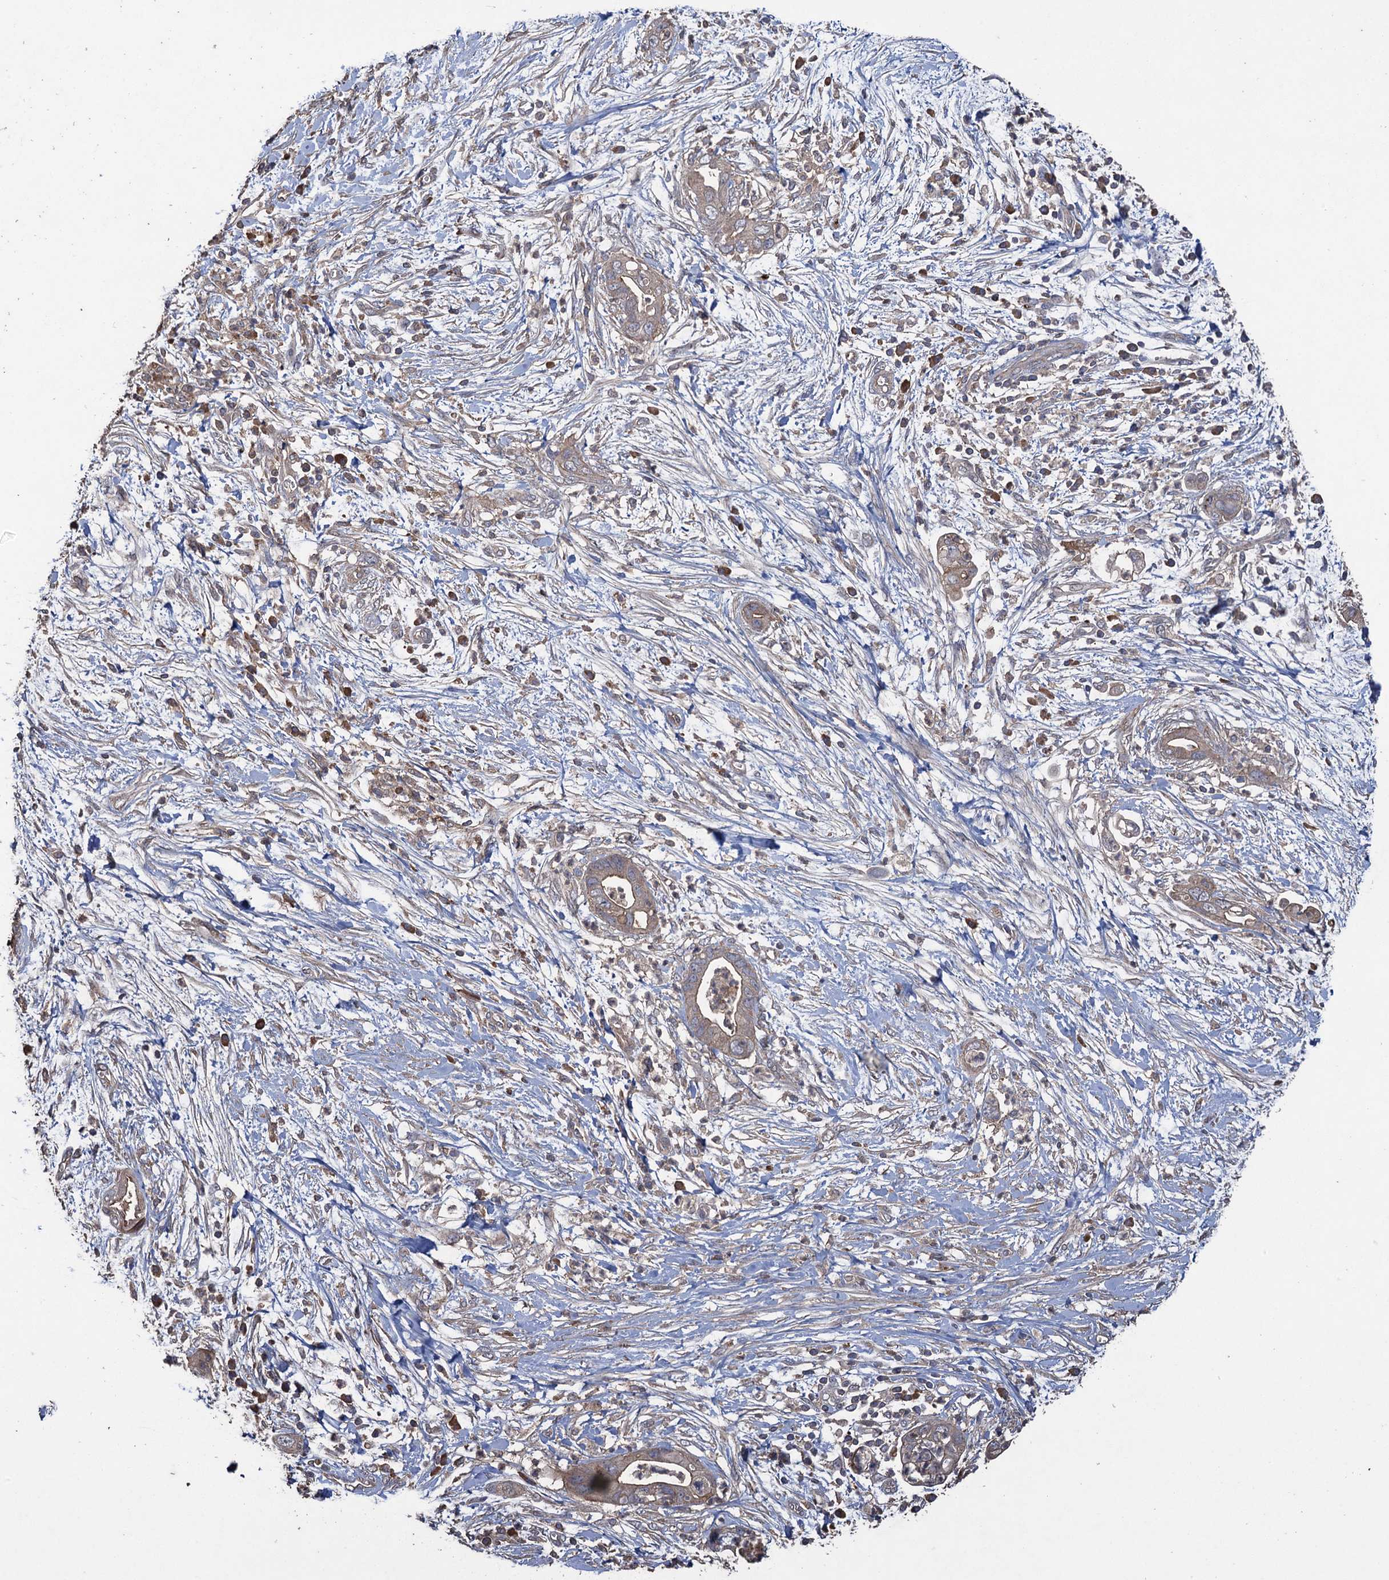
{"staining": {"intensity": "moderate", "quantity": "<25%", "location": "cytoplasmic/membranous"}, "tissue": "pancreatic cancer", "cell_type": "Tumor cells", "image_type": "cancer", "snomed": [{"axis": "morphology", "description": "Adenocarcinoma, NOS"}, {"axis": "topography", "description": "Pancreas"}], "caption": "There is low levels of moderate cytoplasmic/membranous expression in tumor cells of pancreatic cancer (adenocarcinoma), as demonstrated by immunohistochemical staining (brown color).", "gene": "TXNDC11", "patient": {"sex": "male", "age": 75}}